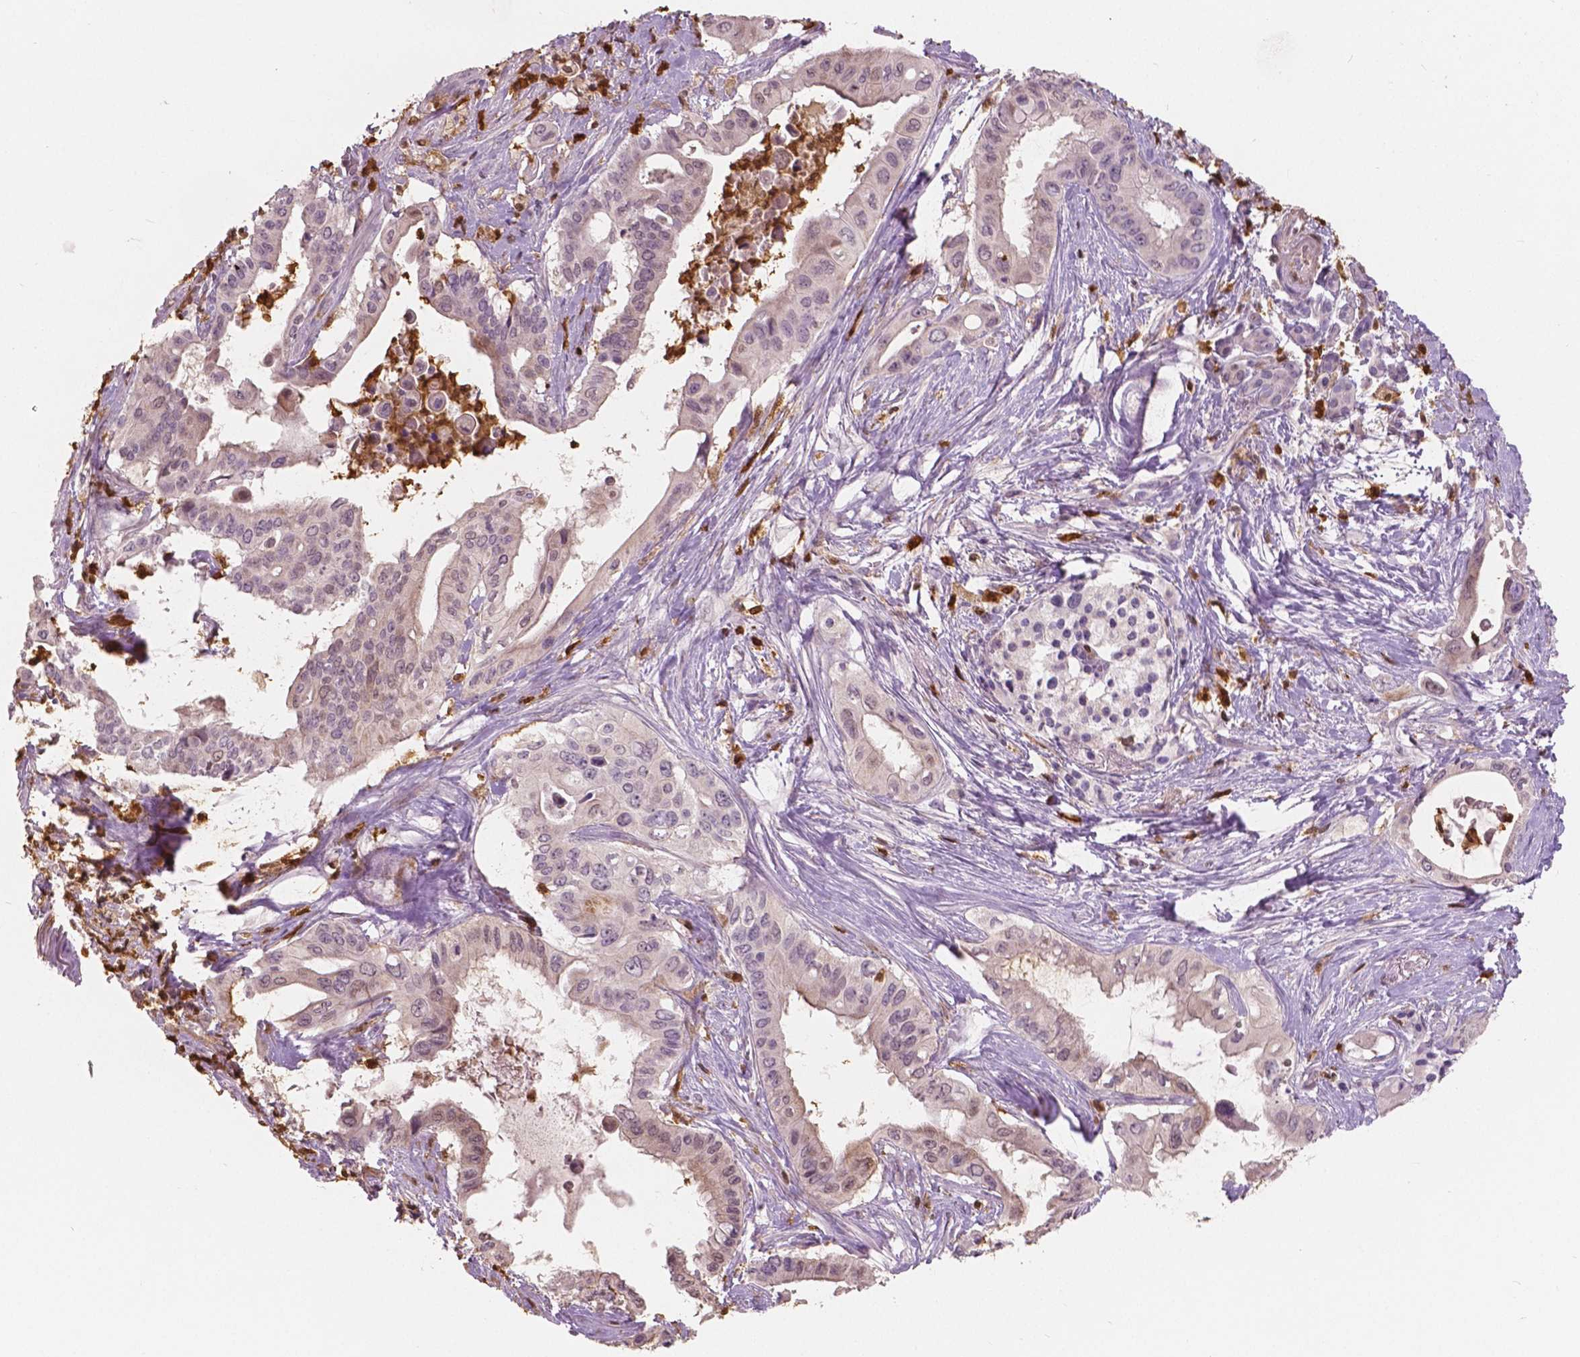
{"staining": {"intensity": "weak", "quantity": "<25%", "location": "cytoplasmic/membranous"}, "tissue": "pancreatic cancer", "cell_type": "Tumor cells", "image_type": "cancer", "snomed": [{"axis": "morphology", "description": "Adenocarcinoma, NOS"}, {"axis": "topography", "description": "Pancreas"}], "caption": "This is an IHC image of human pancreatic adenocarcinoma. There is no expression in tumor cells.", "gene": "S100A4", "patient": {"sex": "female", "age": 77}}